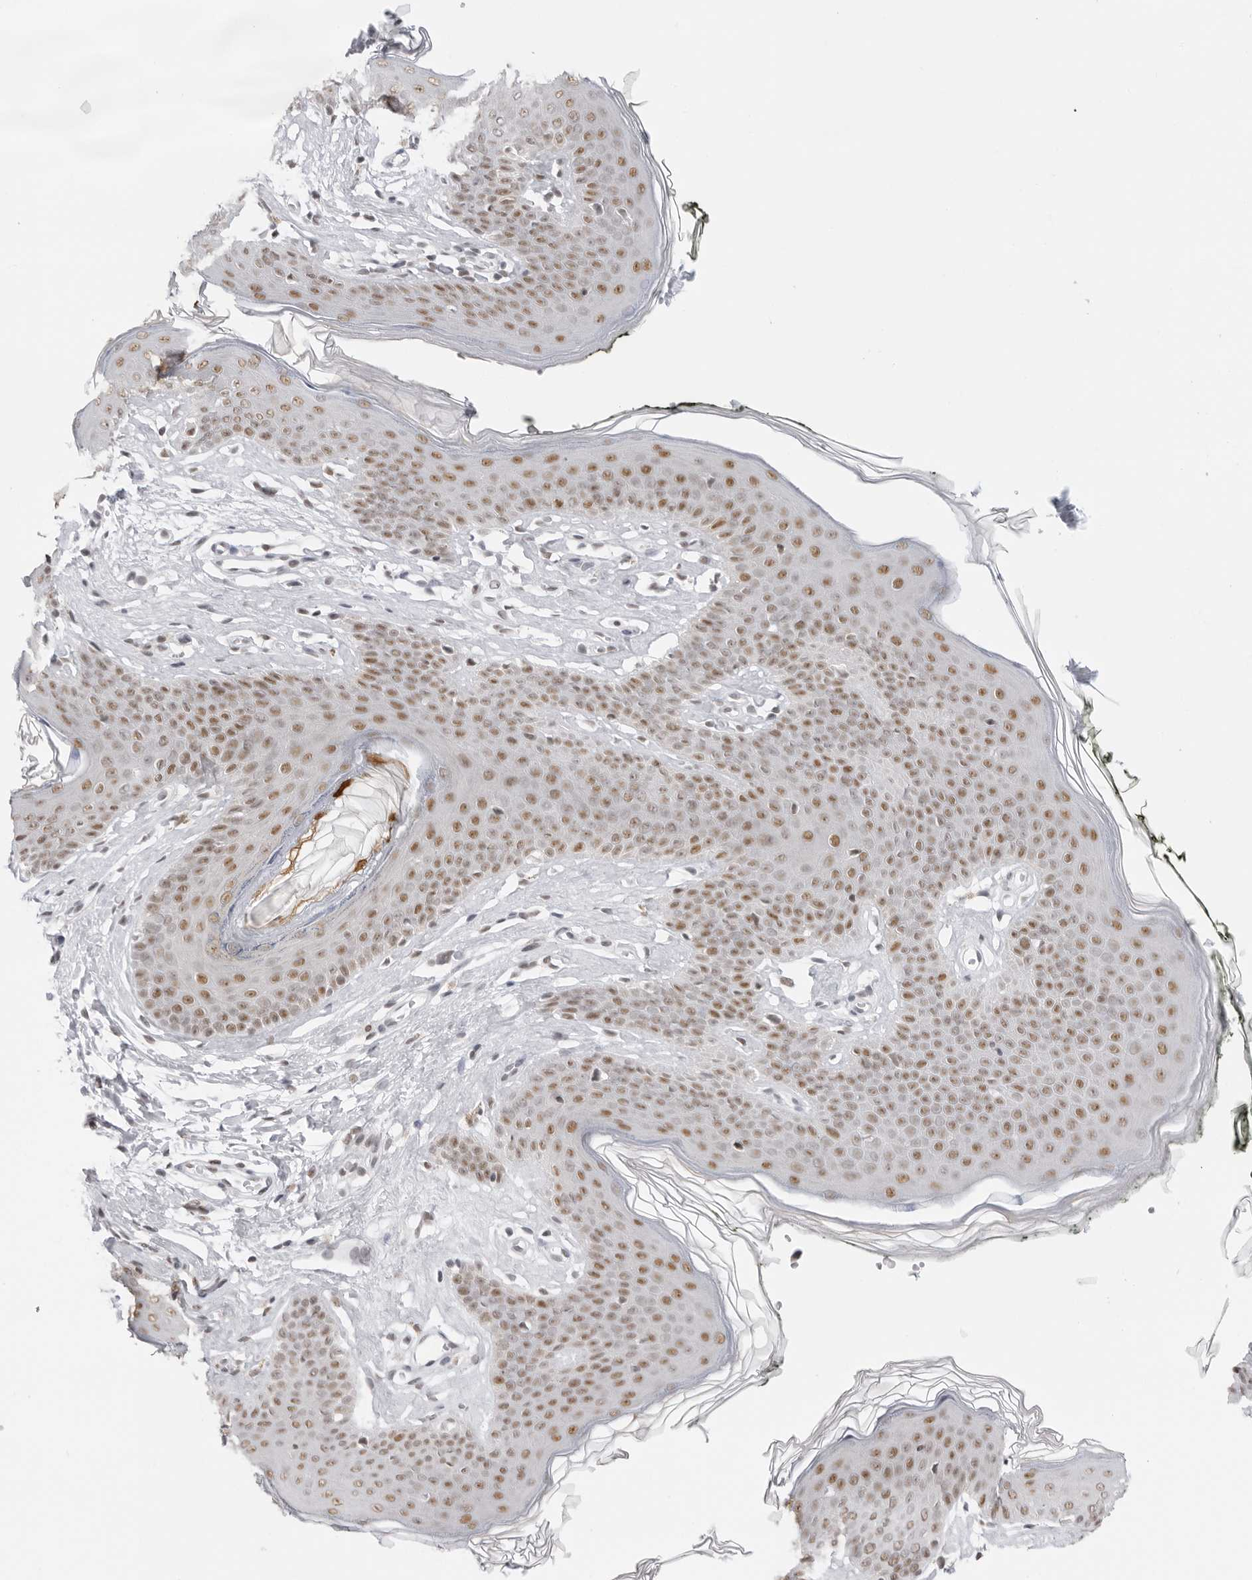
{"staining": {"intensity": "moderate", "quantity": ">75%", "location": "nuclear"}, "tissue": "skin", "cell_type": "Epidermal cells", "image_type": "normal", "snomed": [{"axis": "morphology", "description": "Normal tissue, NOS"}, {"axis": "morphology", "description": "Inflammation, NOS"}, {"axis": "topography", "description": "Vulva"}], "caption": "DAB (3,3'-diaminobenzidine) immunohistochemical staining of normal human skin displays moderate nuclear protein staining in approximately >75% of epidermal cells.", "gene": "RPA2", "patient": {"sex": "female", "age": 84}}